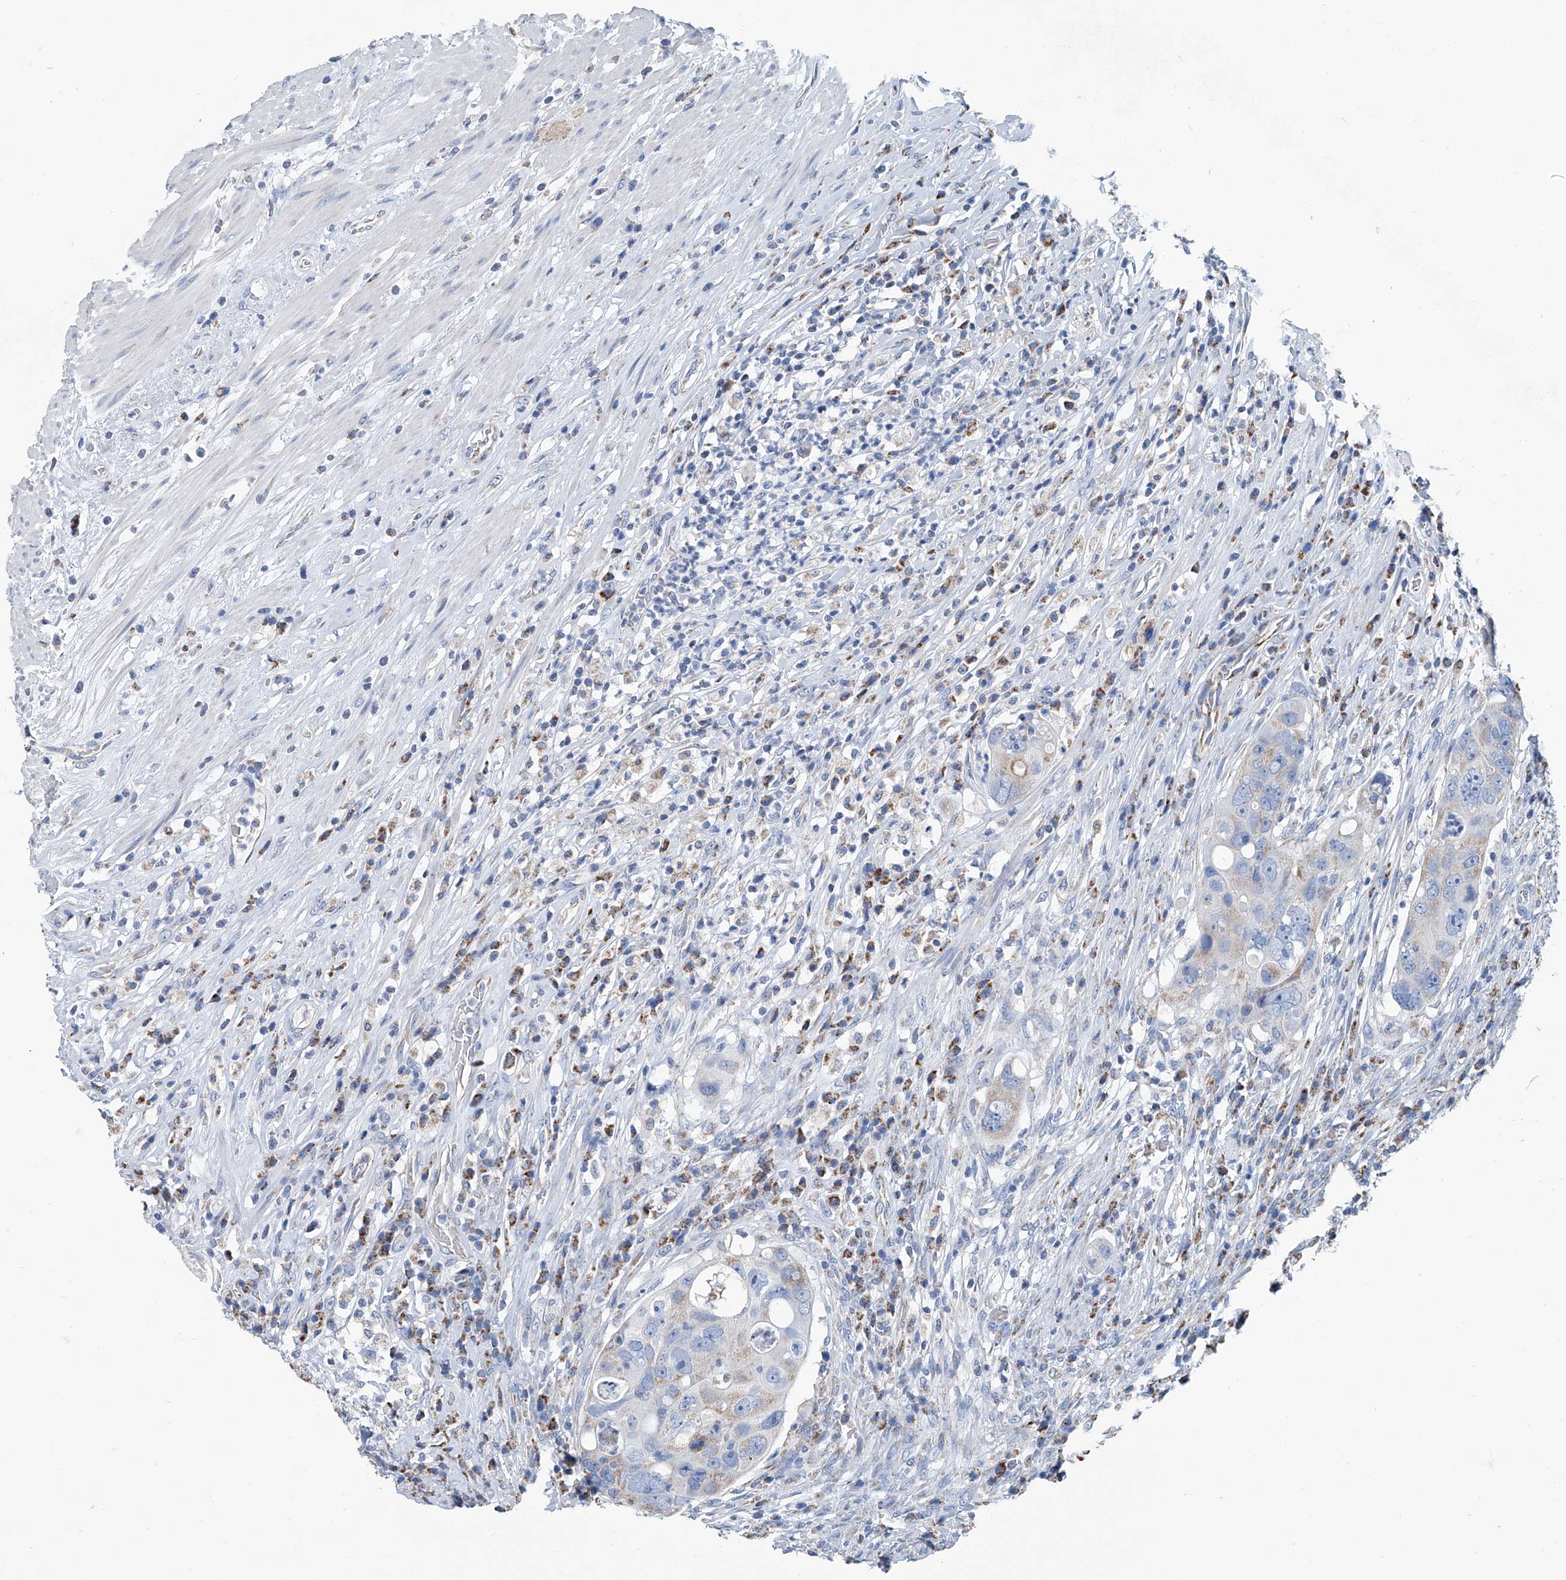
{"staining": {"intensity": "weak", "quantity": "<25%", "location": "cytoplasmic/membranous"}, "tissue": "colorectal cancer", "cell_type": "Tumor cells", "image_type": "cancer", "snomed": [{"axis": "morphology", "description": "Adenocarcinoma, NOS"}, {"axis": "topography", "description": "Rectum"}], "caption": "DAB immunohistochemical staining of colorectal adenocarcinoma exhibits no significant positivity in tumor cells.", "gene": "MT-ND1", "patient": {"sex": "male", "age": 59}}